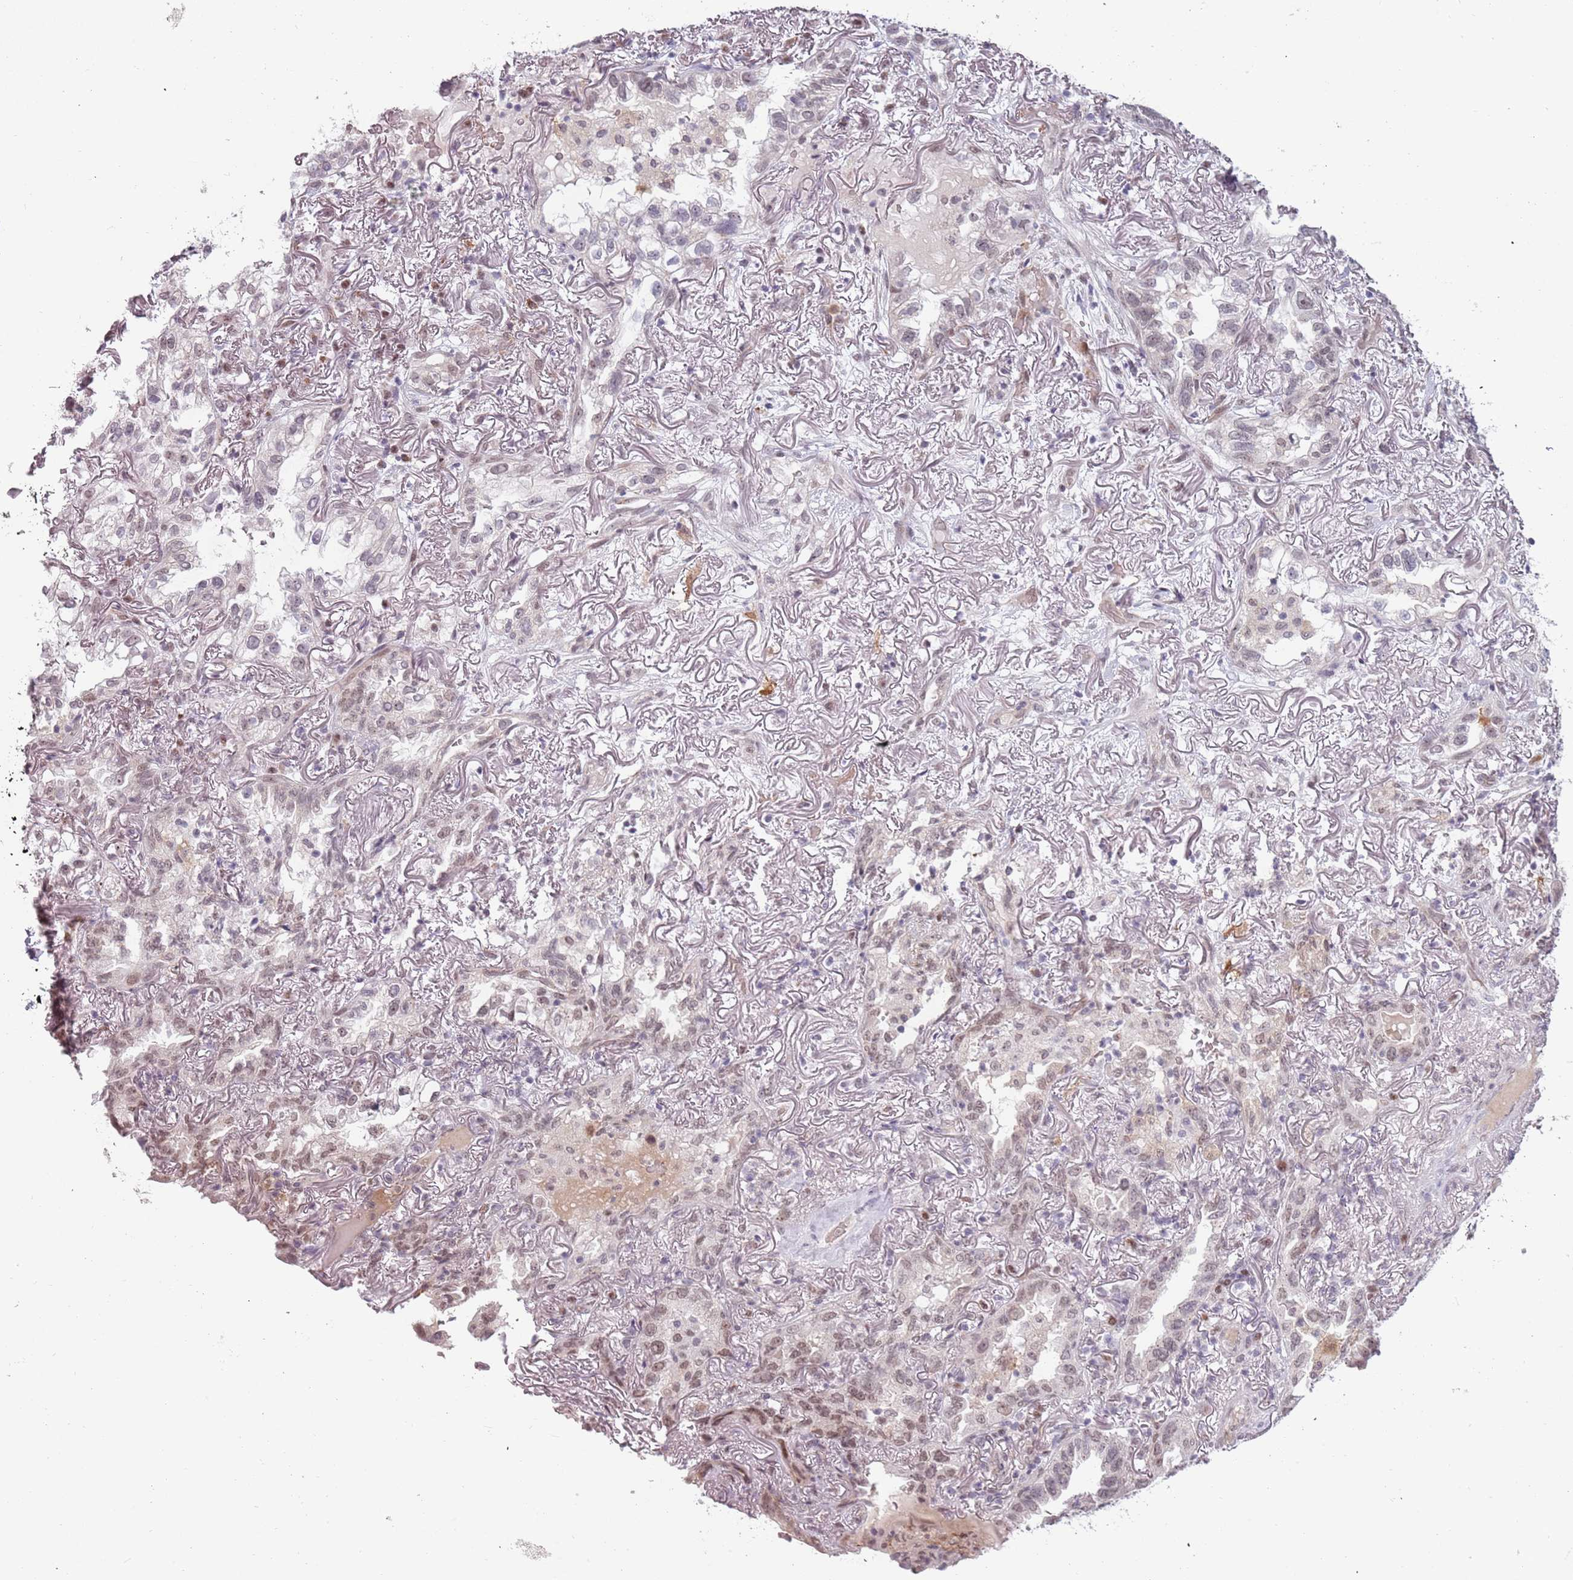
{"staining": {"intensity": "weak", "quantity": "<25%", "location": "nuclear"}, "tissue": "lung cancer", "cell_type": "Tumor cells", "image_type": "cancer", "snomed": [{"axis": "morphology", "description": "Adenocarcinoma, NOS"}, {"axis": "topography", "description": "Lung"}], "caption": "The micrograph reveals no significant positivity in tumor cells of lung adenocarcinoma.", "gene": "REXO4", "patient": {"sex": "female", "age": 69}}